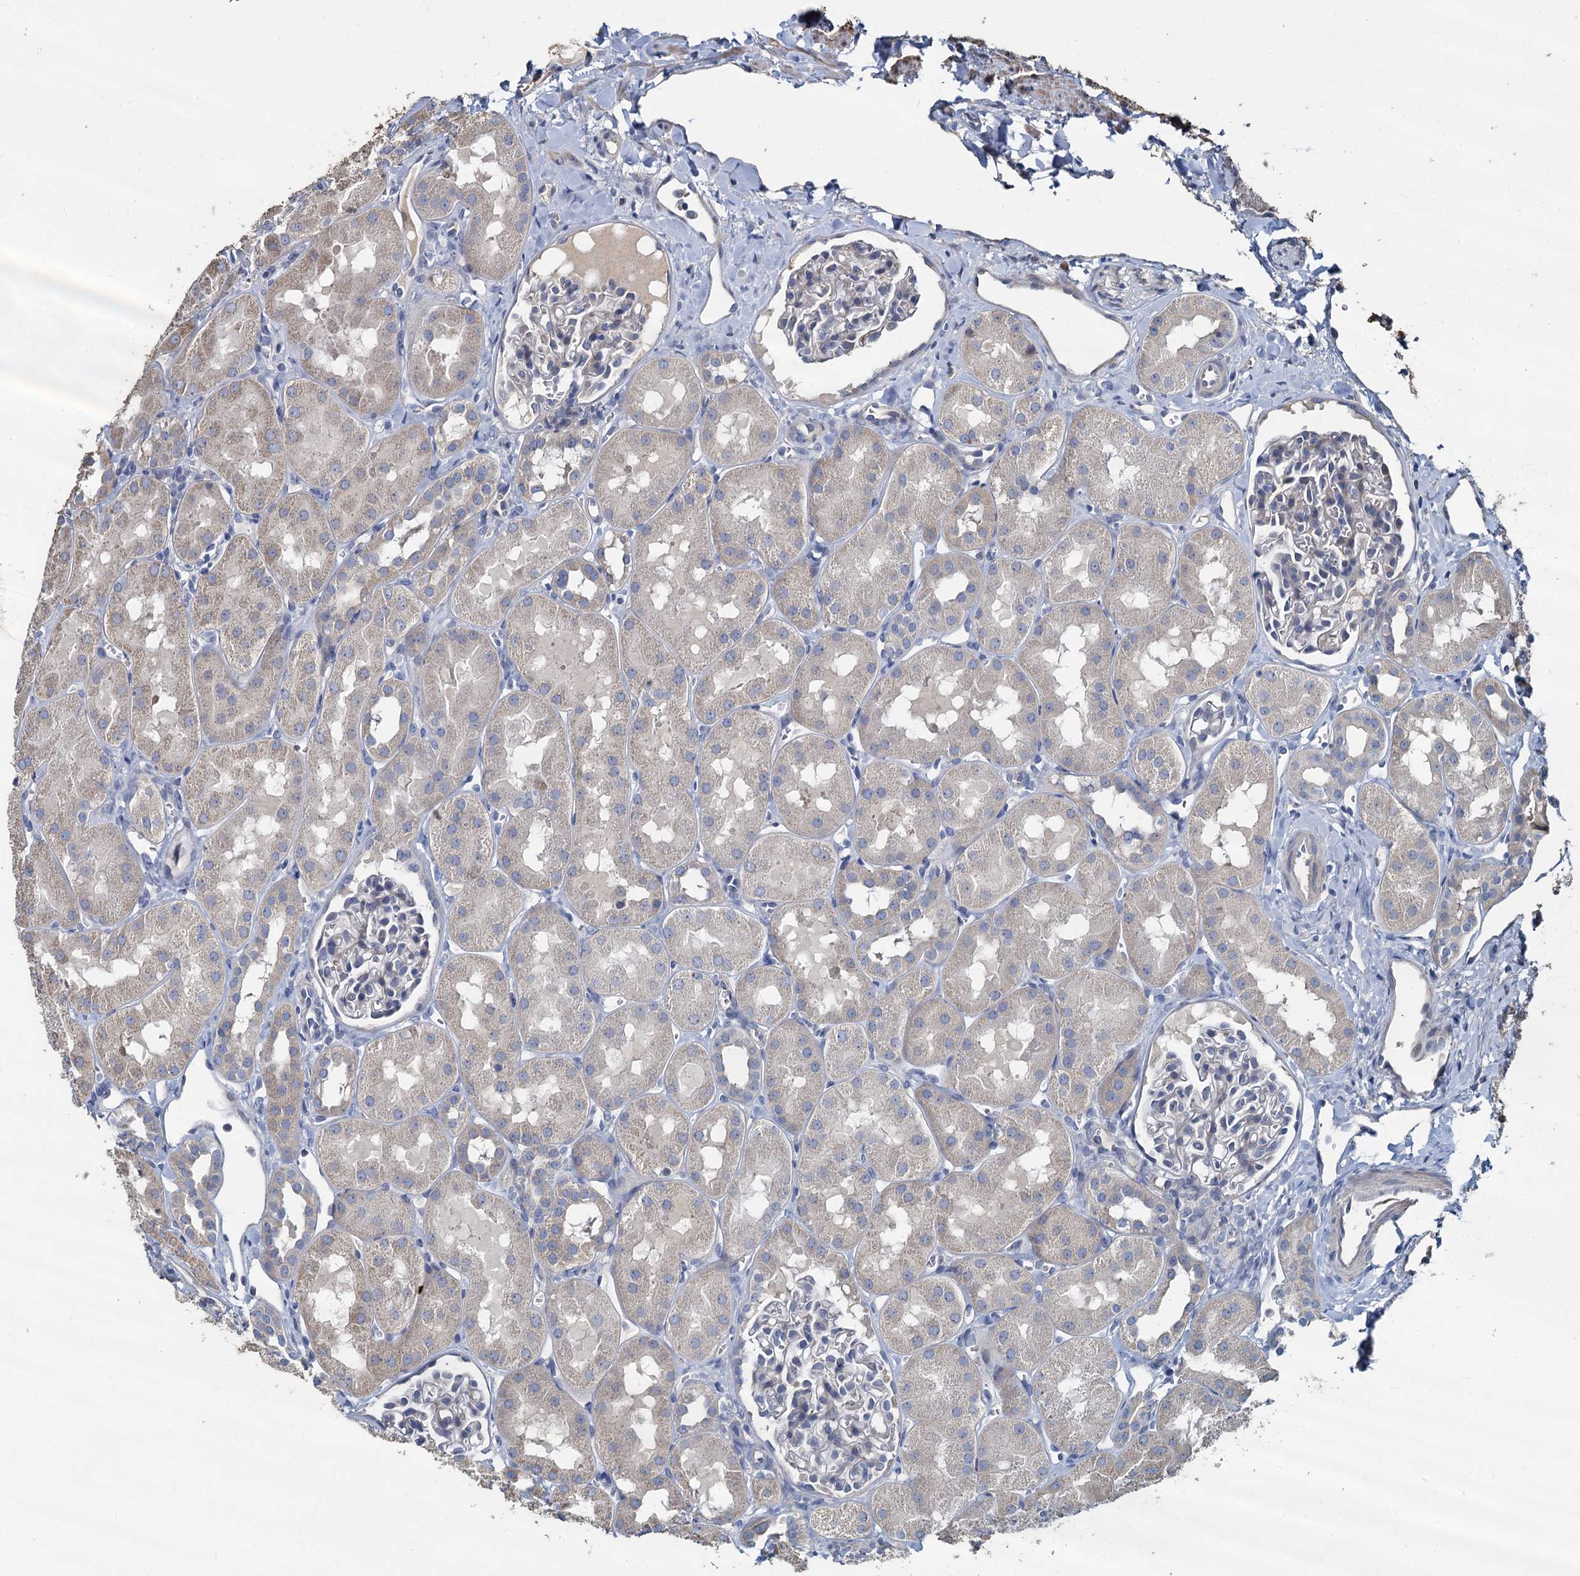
{"staining": {"intensity": "negative", "quantity": "none", "location": "none"}, "tissue": "kidney", "cell_type": "Cells in glomeruli", "image_type": "normal", "snomed": [{"axis": "morphology", "description": "Normal tissue, NOS"}, {"axis": "topography", "description": "Kidney"}, {"axis": "topography", "description": "Urinary bladder"}], "caption": "A micrograph of kidney stained for a protein shows no brown staining in cells in glomeruli.", "gene": "TCTN2", "patient": {"sex": "male", "age": 16}}